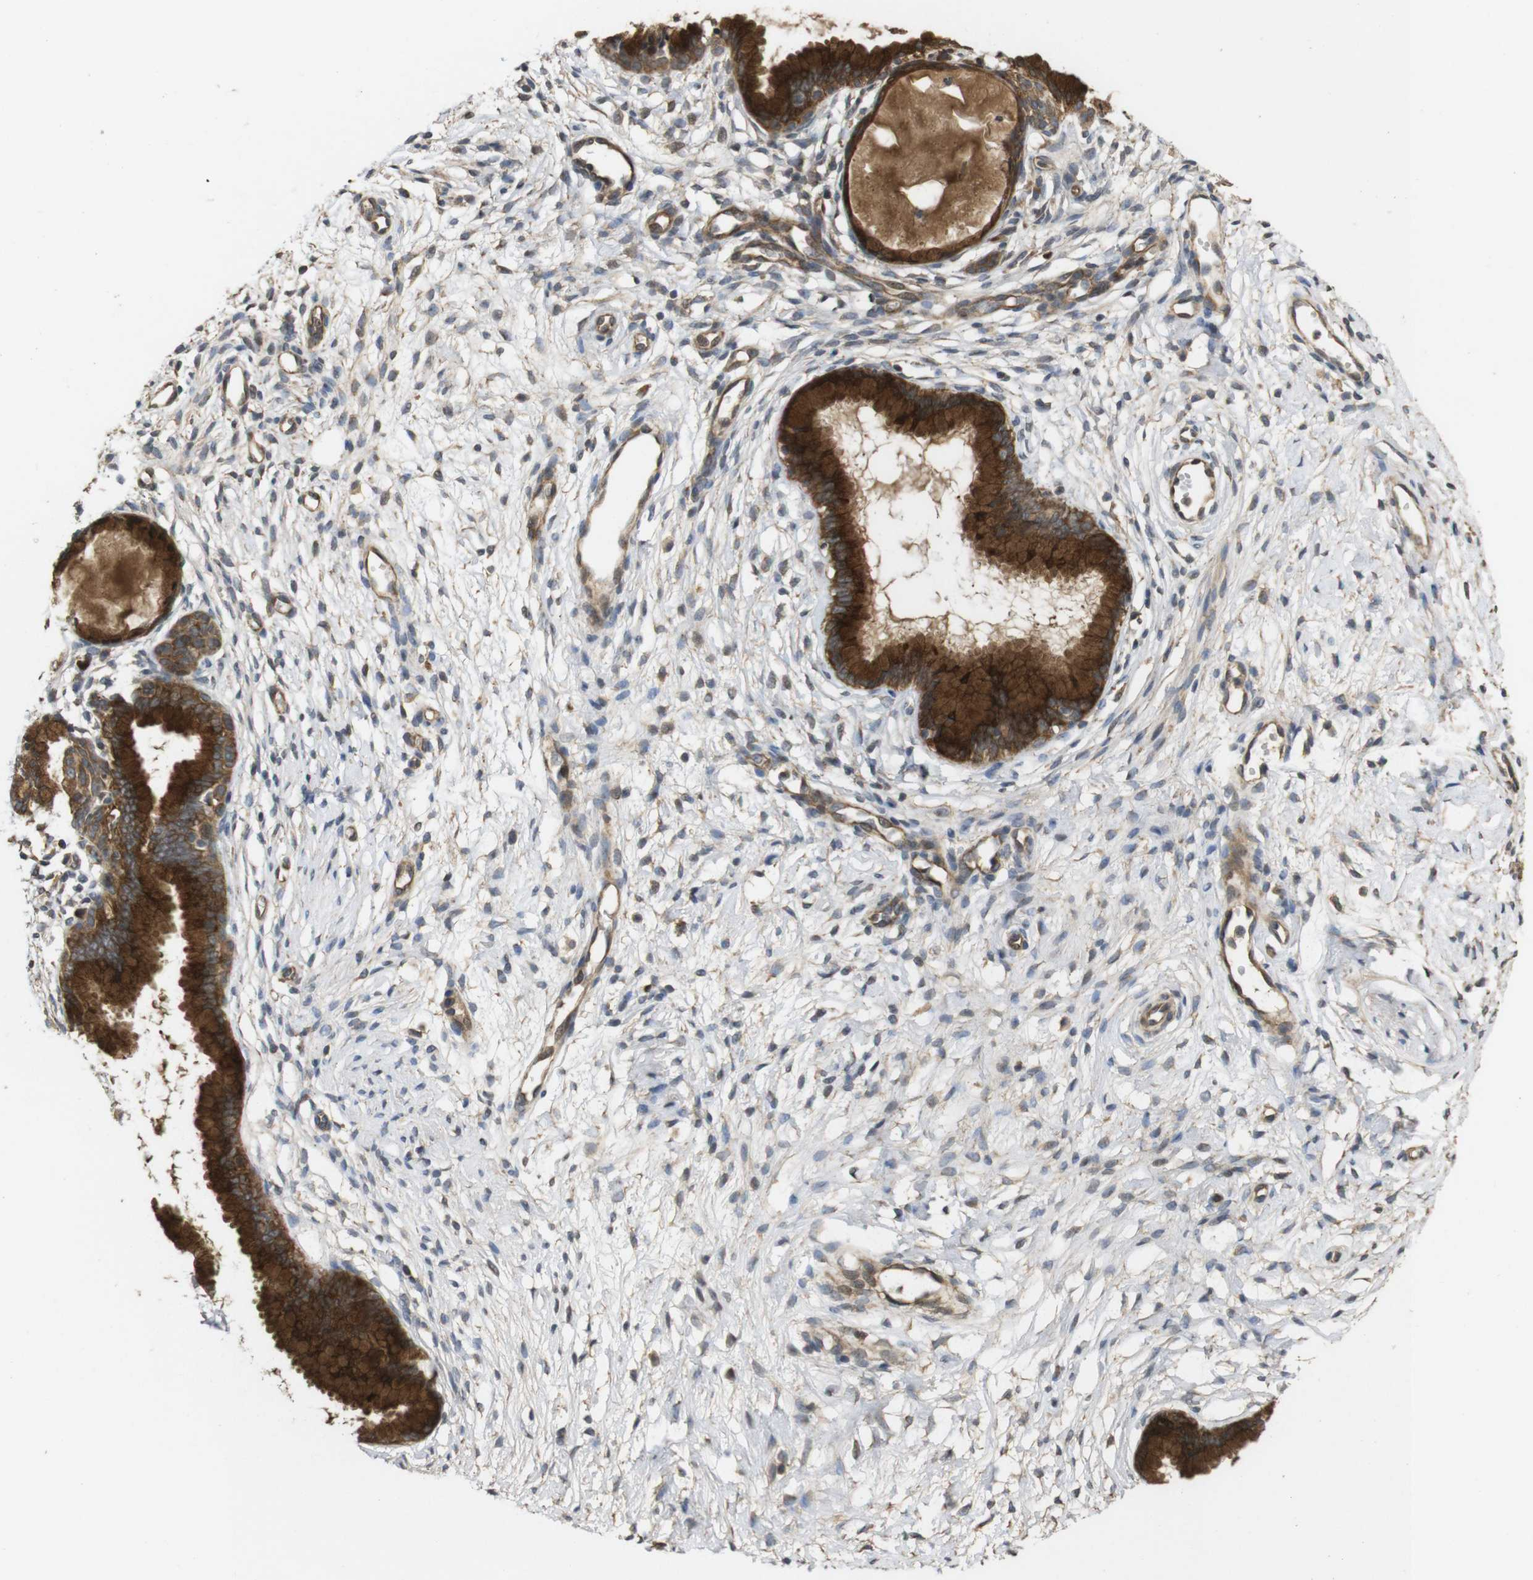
{"staining": {"intensity": "strong", "quantity": ">75%", "location": "cytoplasmic/membranous"}, "tissue": "cervix", "cell_type": "Glandular cells", "image_type": "normal", "snomed": [{"axis": "morphology", "description": "Normal tissue, NOS"}, {"axis": "topography", "description": "Cervix"}], "caption": "Strong cytoplasmic/membranous expression for a protein is identified in about >75% of glandular cells of benign cervix using IHC.", "gene": "PCDHB10", "patient": {"sex": "female", "age": 65}}